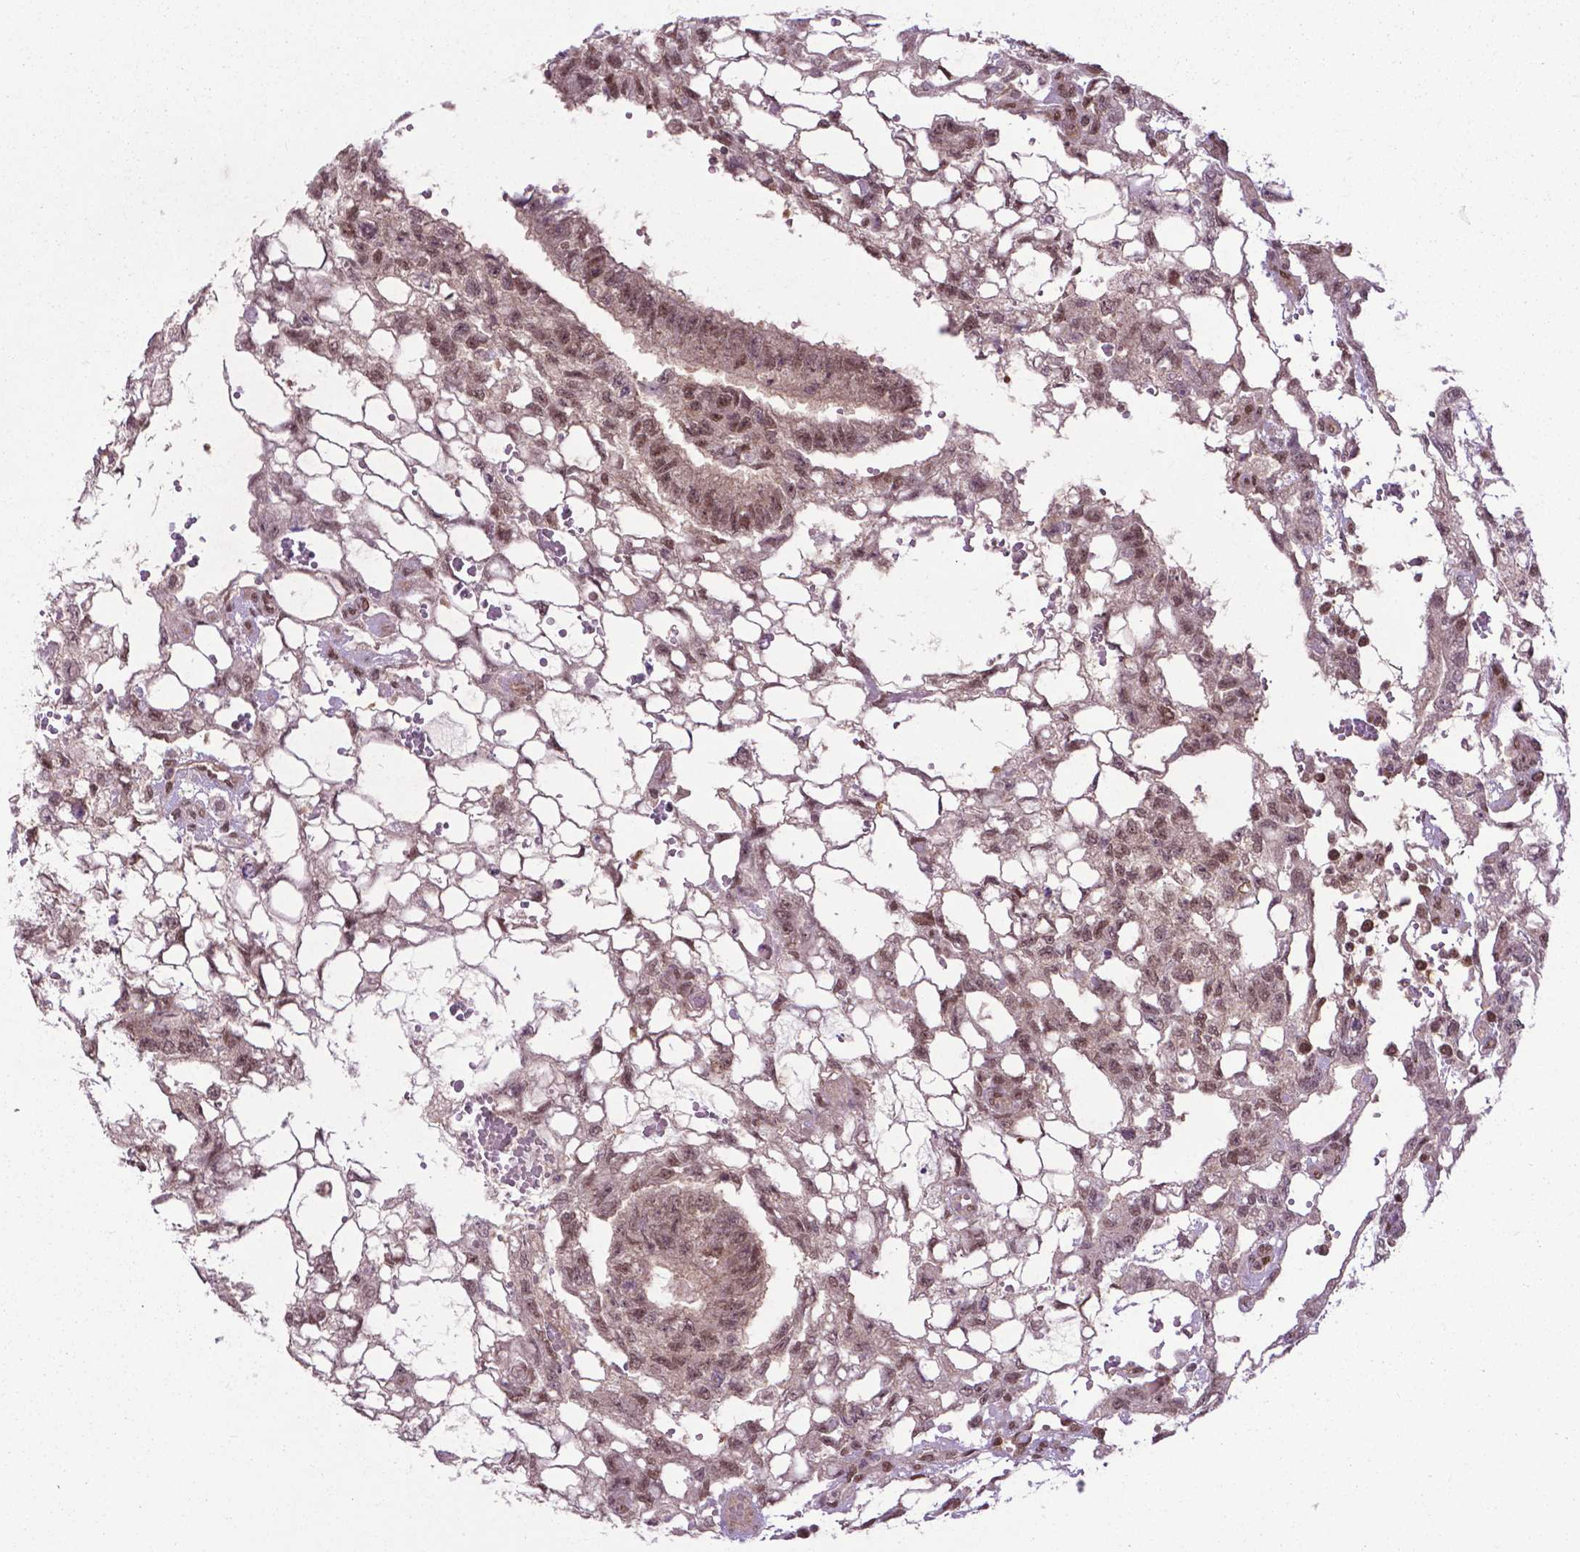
{"staining": {"intensity": "moderate", "quantity": ">75%", "location": "nuclear"}, "tissue": "testis cancer", "cell_type": "Tumor cells", "image_type": "cancer", "snomed": [{"axis": "morphology", "description": "Carcinoma, Embryonal, NOS"}, {"axis": "topography", "description": "Testis"}], "caption": "IHC image of embryonal carcinoma (testis) stained for a protein (brown), which reveals medium levels of moderate nuclear positivity in about >75% of tumor cells.", "gene": "FAF1", "patient": {"sex": "male", "age": 32}}